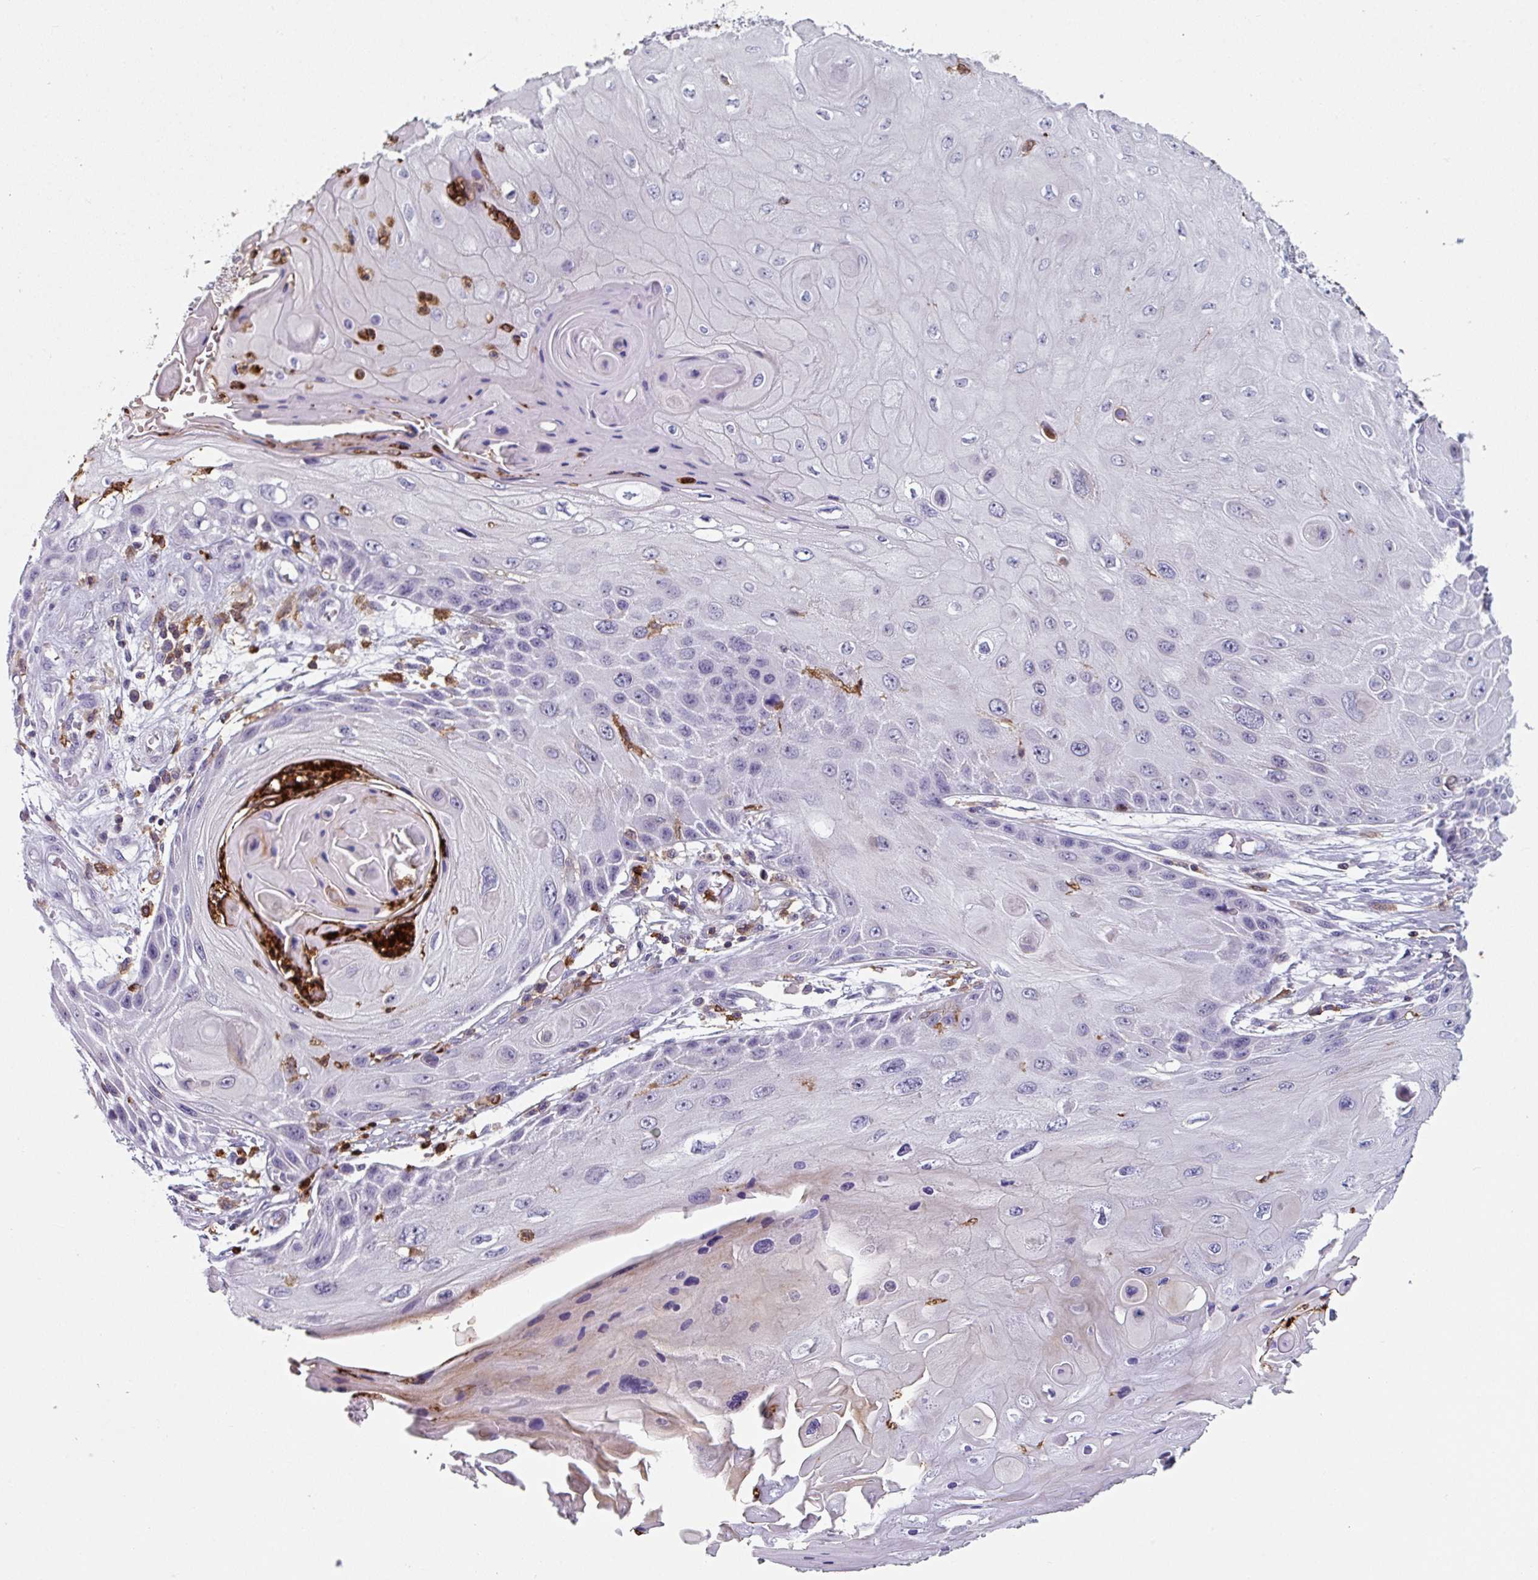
{"staining": {"intensity": "negative", "quantity": "none", "location": "none"}, "tissue": "skin cancer", "cell_type": "Tumor cells", "image_type": "cancer", "snomed": [{"axis": "morphology", "description": "Squamous cell carcinoma, NOS"}, {"axis": "topography", "description": "Skin"}, {"axis": "topography", "description": "Vulva"}], "caption": "A high-resolution micrograph shows immunohistochemistry staining of skin cancer (squamous cell carcinoma), which demonstrates no significant positivity in tumor cells.", "gene": "EXOSC5", "patient": {"sex": "female", "age": 44}}